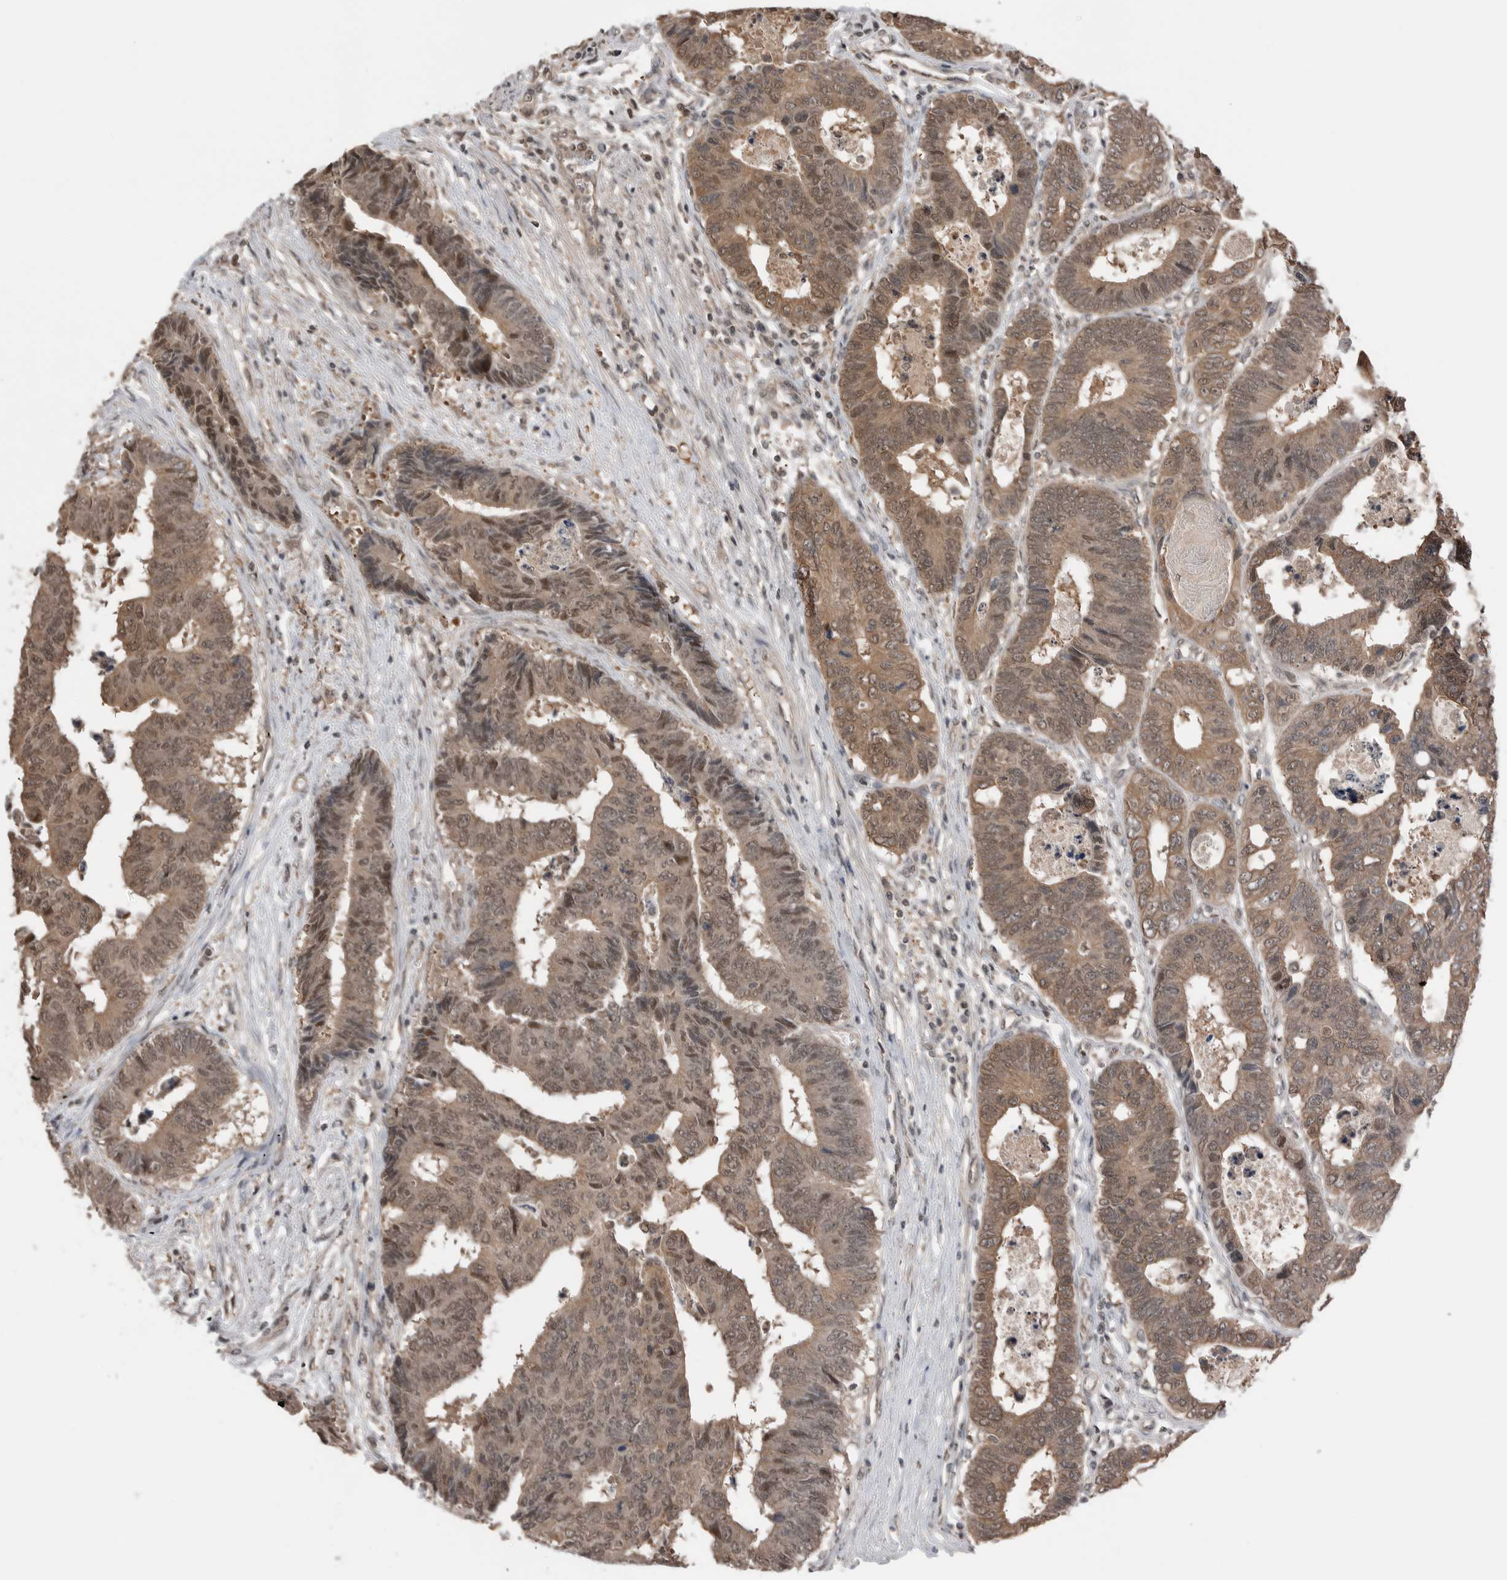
{"staining": {"intensity": "moderate", "quantity": ">75%", "location": "cytoplasmic/membranous,nuclear"}, "tissue": "colorectal cancer", "cell_type": "Tumor cells", "image_type": "cancer", "snomed": [{"axis": "morphology", "description": "Adenocarcinoma, NOS"}, {"axis": "topography", "description": "Rectum"}], "caption": "Protein expression analysis of adenocarcinoma (colorectal) demonstrates moderate cytoplasmic/membranous and nuclear expression in approximately >75% of tumor cells. The protein is stained brown, and the nuclei are stained in blue (DAB IHC with brightfield microscopy, high magnification).", "gene": "PEAK1", "patient": {"sex": "male", "age": 84}}